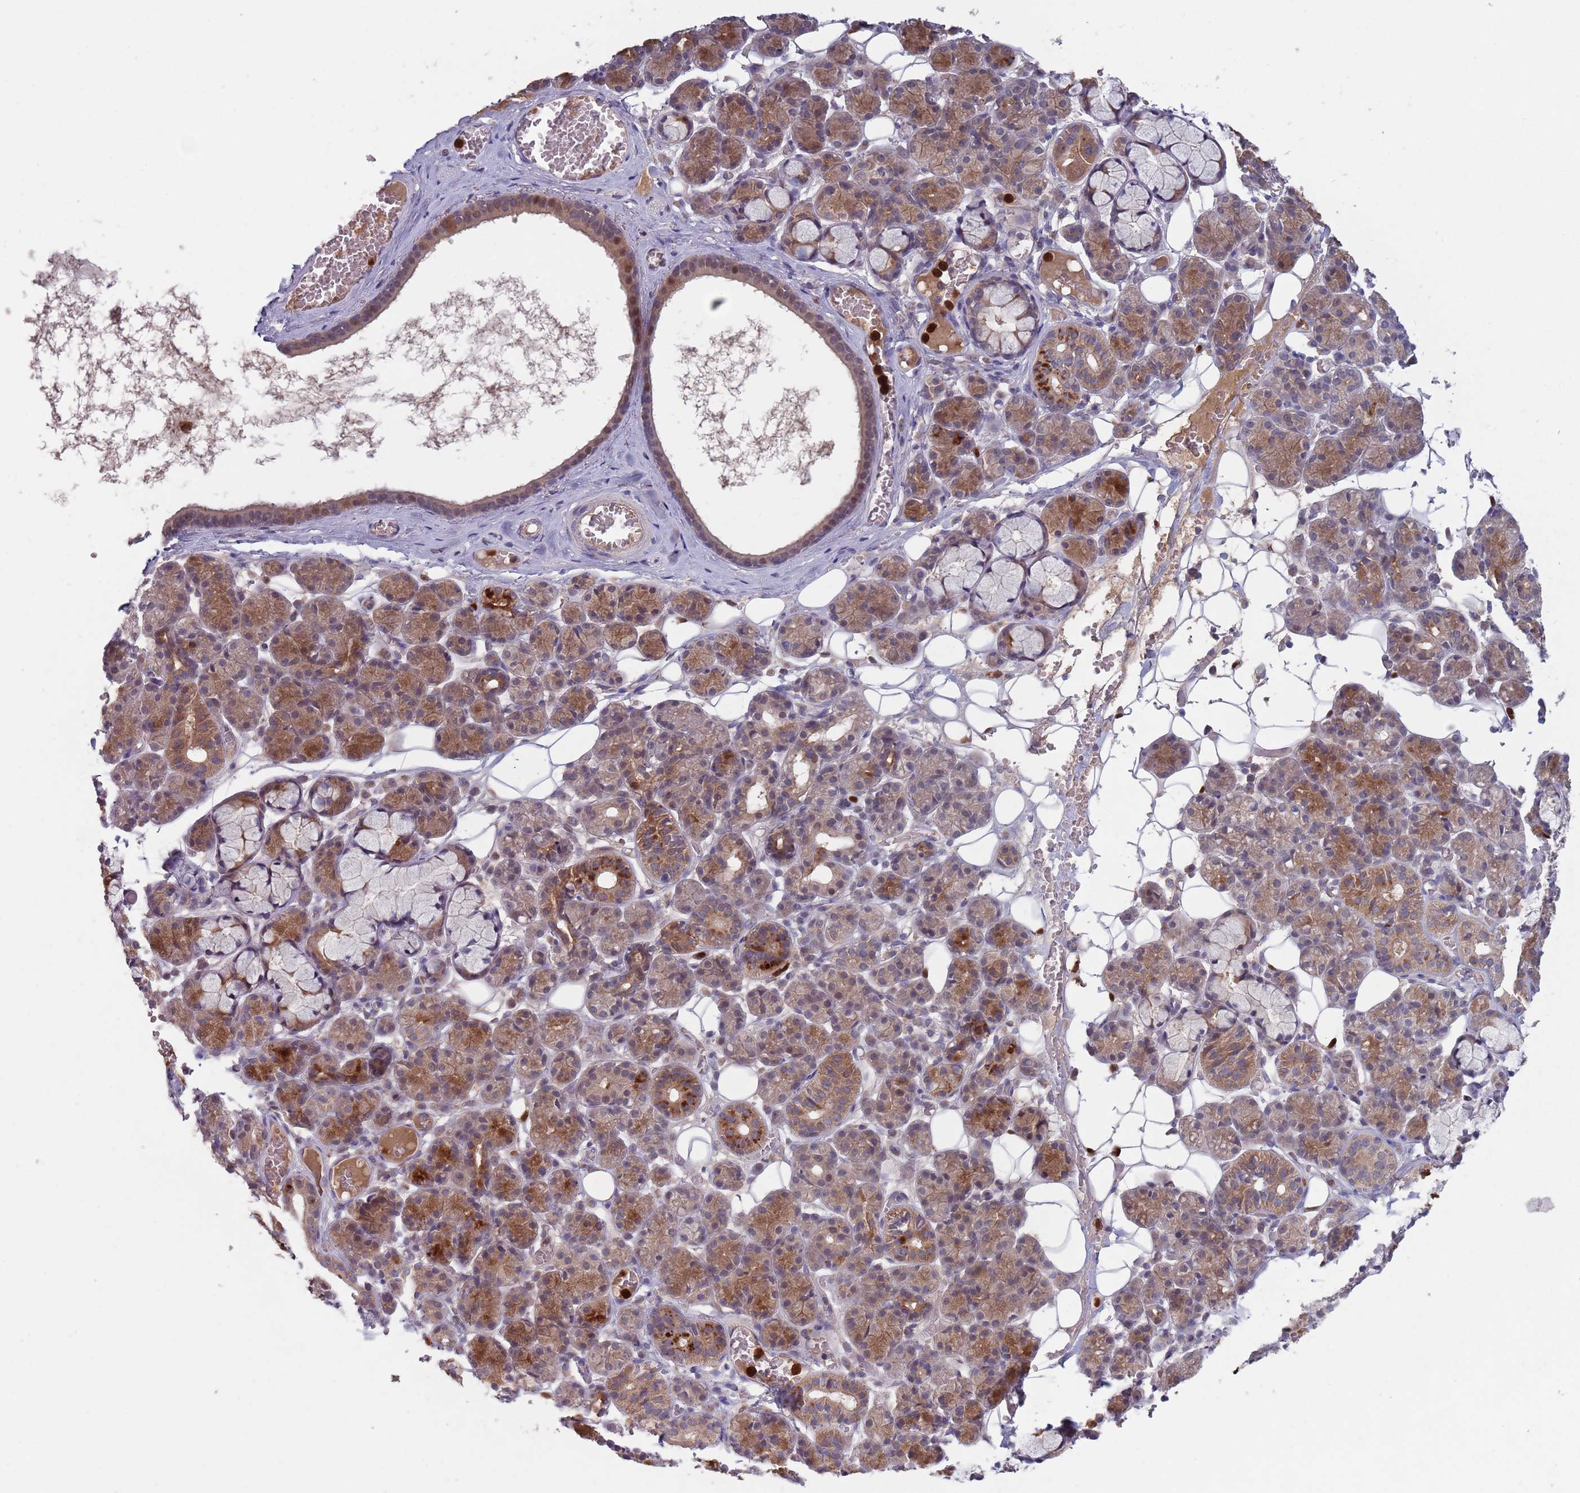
{"staining": {"intensity": "moderate", "quantity": ">75%", "location": "cytoplasmic/membranous"}, "tissue": "salivary gland", "cell_type": "Glandular cells", "image_type": "normal", "snomed": [{"axis": "morphology", "description": "Normal tissue, NOS"}, {"axis": "topography", "description": "Salivary gland"}], "caption": "This is an image of IHC staining of normal salivary gland, which shows moderate positivity in the cytoplasmic/membranous of glandular cells.", "gene": "TYW1B", "patient": {"sex": "male", "age": 63}}